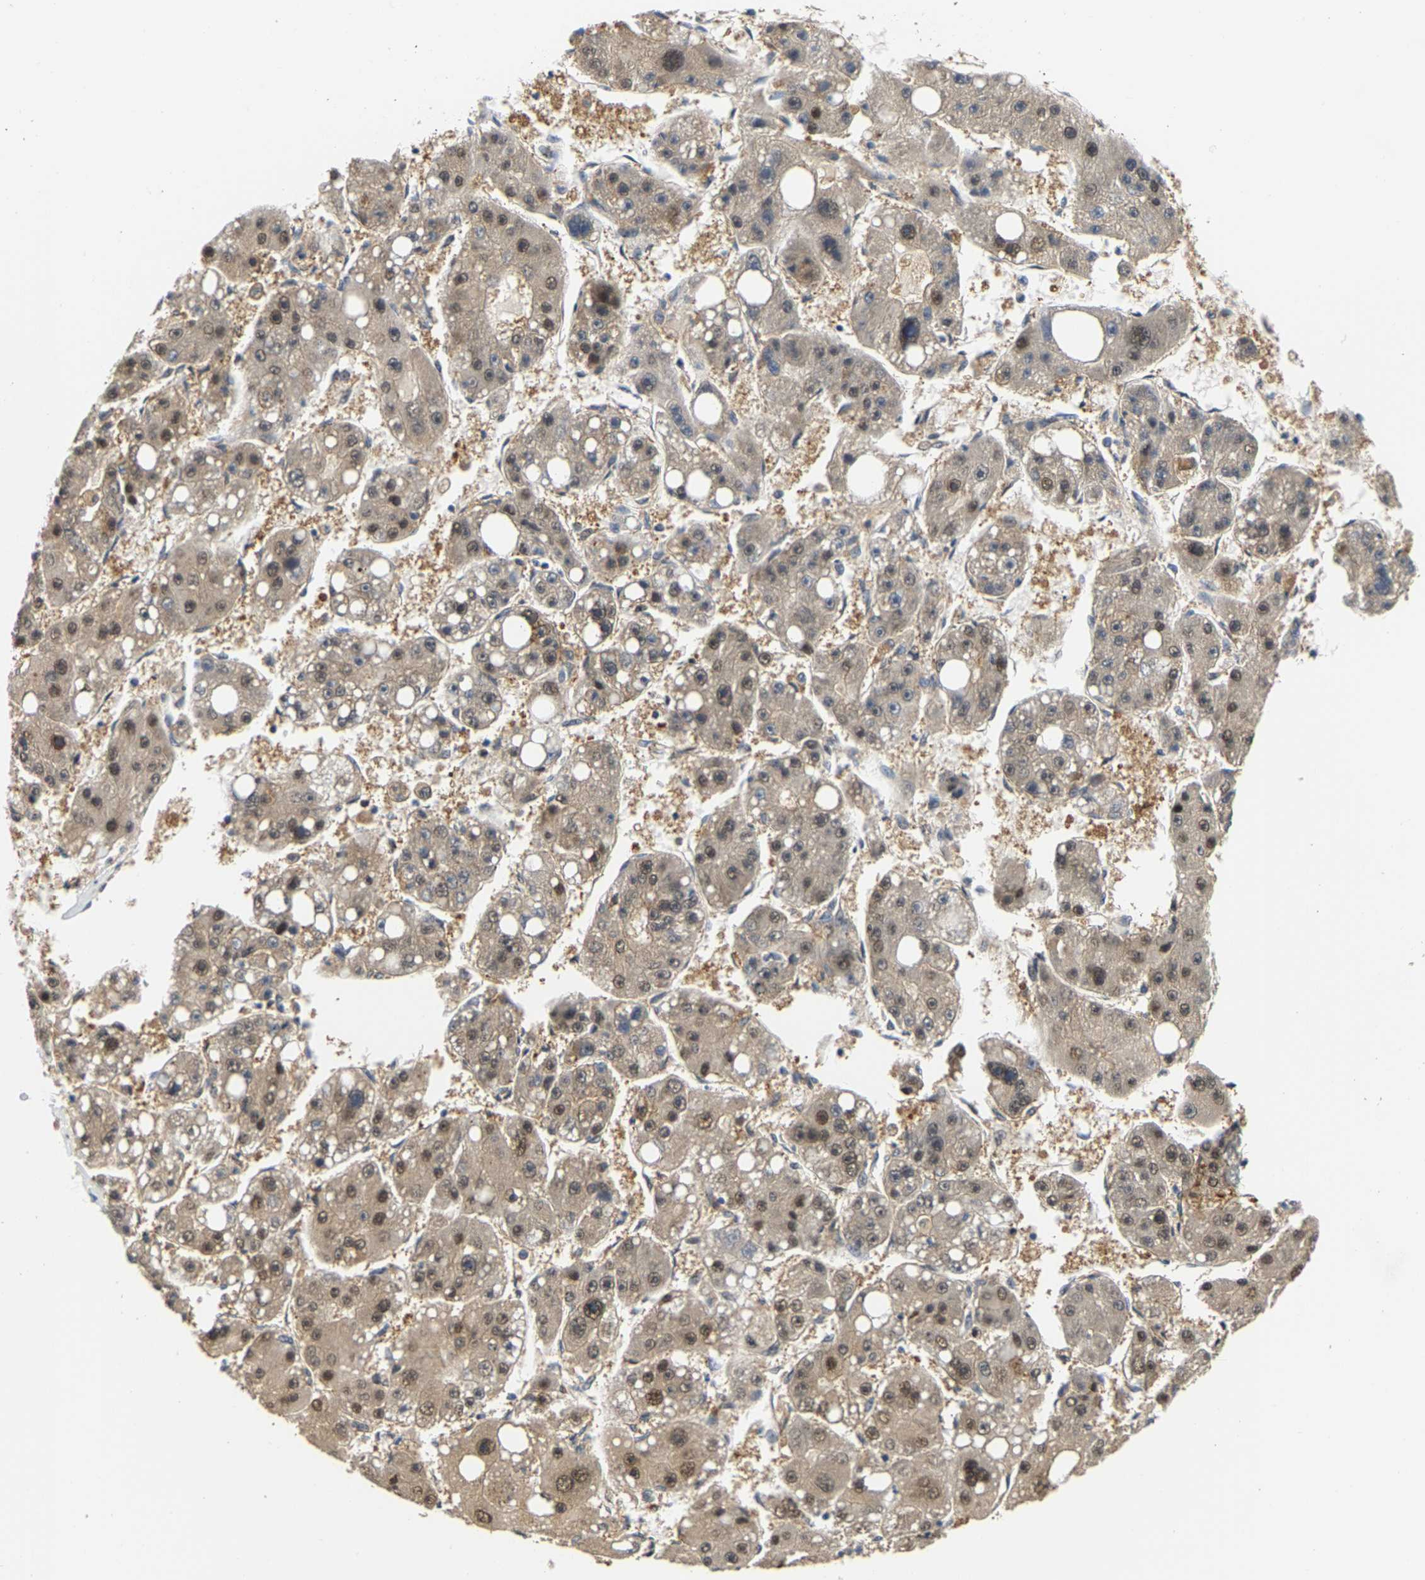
{"staining": {"intensity": "moderate", "quantity": ">75%", "location": "cytoplasmic/membranous,nuclear"}, "tissue": "liver cancer", "cell_type": "Tumor cells", "image_type": "cancer", "snomed": [{"axis": "morphology", "description": "Carcinoma, Hepatocellular, NOS"}, {"axis": "topography", "description": "Liver"}], "caption": "A photomicrograph of human liver cancer stained for a protein reveals moderate cytoplasmic/membranous and nuclear brown staining in tumor cells.", "gene": "LARP6", "patient": {"sex": "female", "age": 61}}